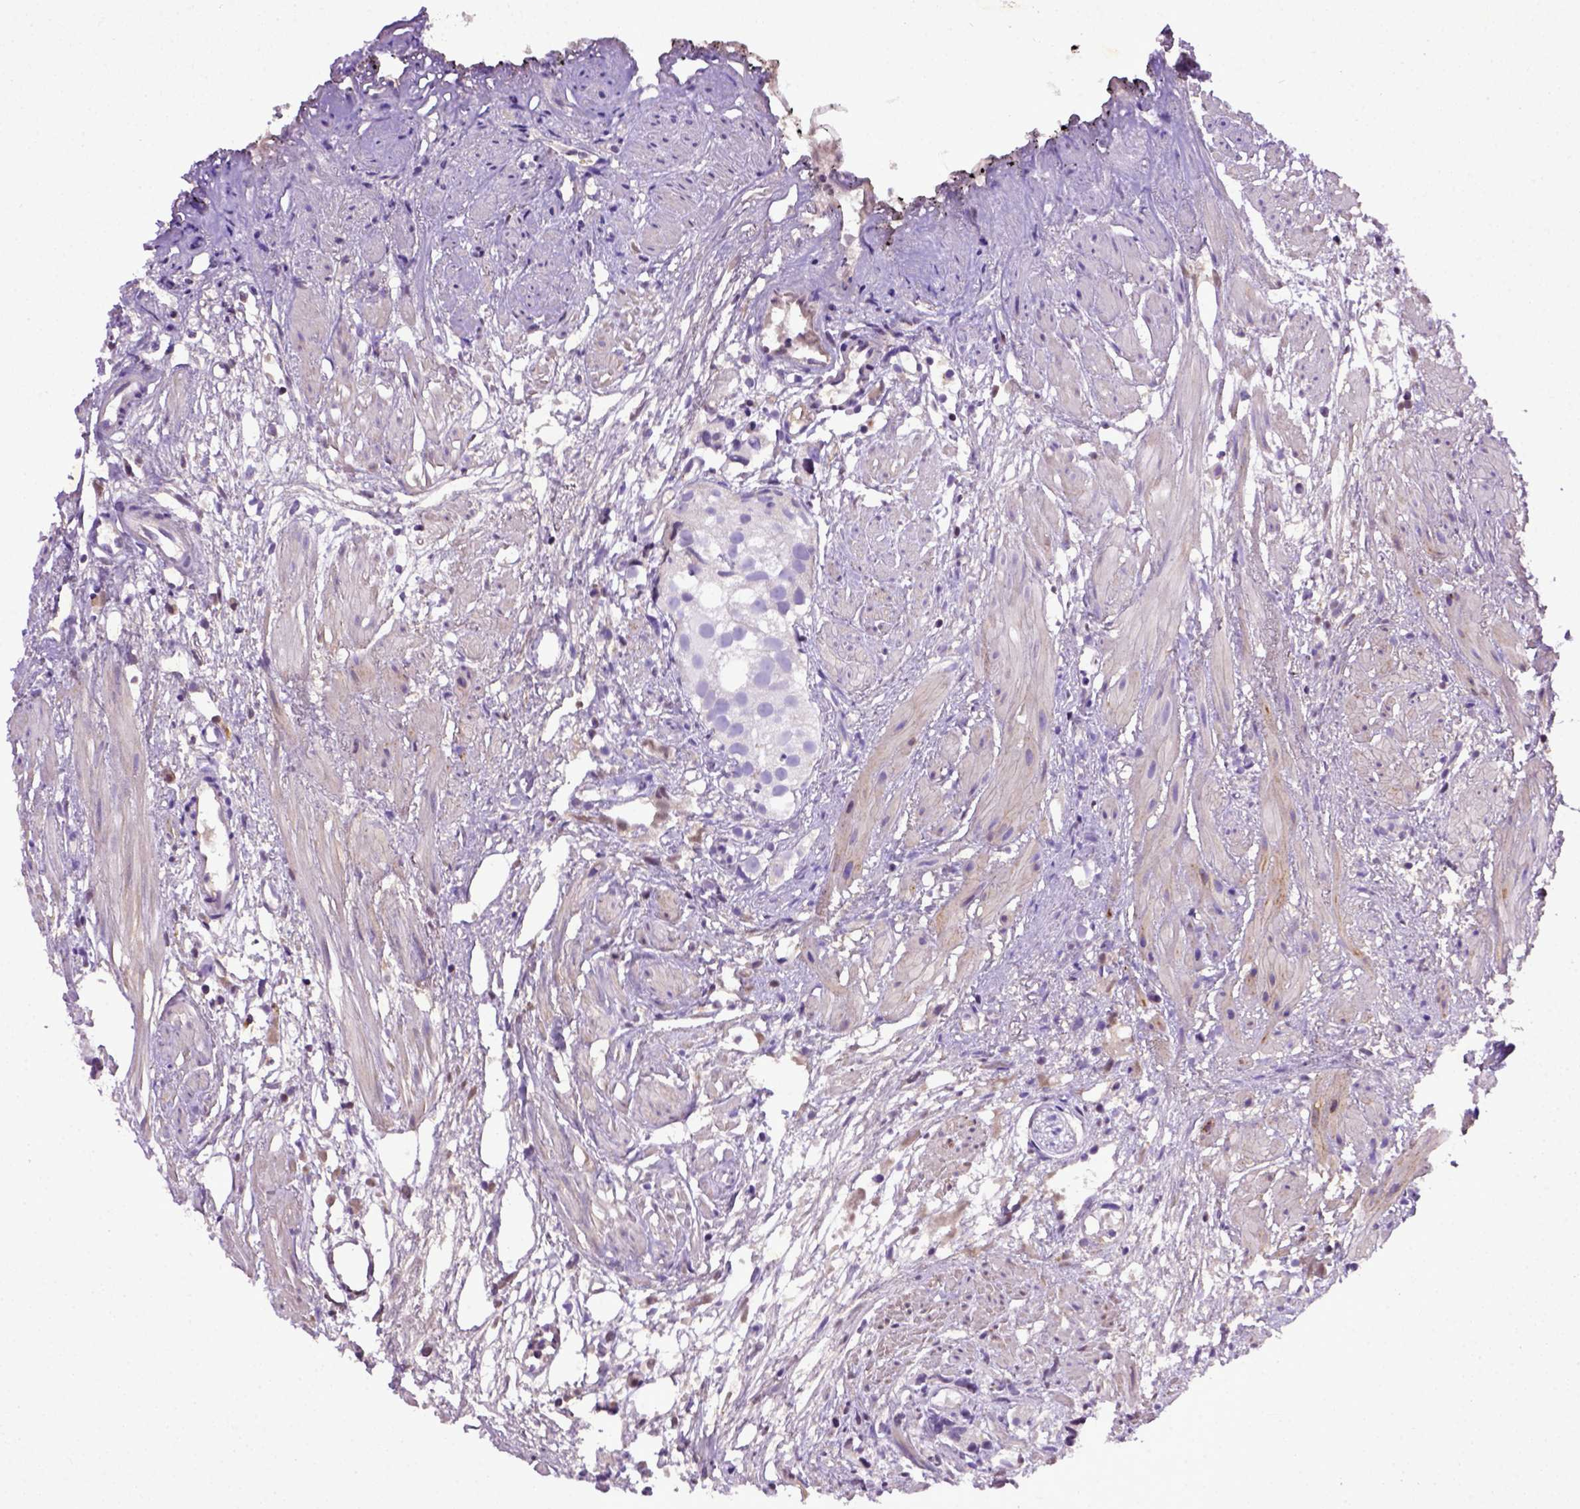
{"staining": {"intensity": "negative", "quantity": "none", "location": "none"}, "tissue": "prostate cancer", "cell_type": "Tumor cells", "image_type": "cancer", "snomed": [{"axis": "morphology", "description": "Adenocarcinoma, High grade"}, {"axis": "topography", "description": "Prostate"}], "caption": "An immunohistochemistry image of prostate adenocarcinoma (high-grade) is shown. There is no staining in tumor cells of prostate adenocarcinoma (high-grade). (DAB immunohistochemistry (IHC), high magnification).", "gene": "DEPDC1B", "patient": {"sex": "male", "age": 68}}